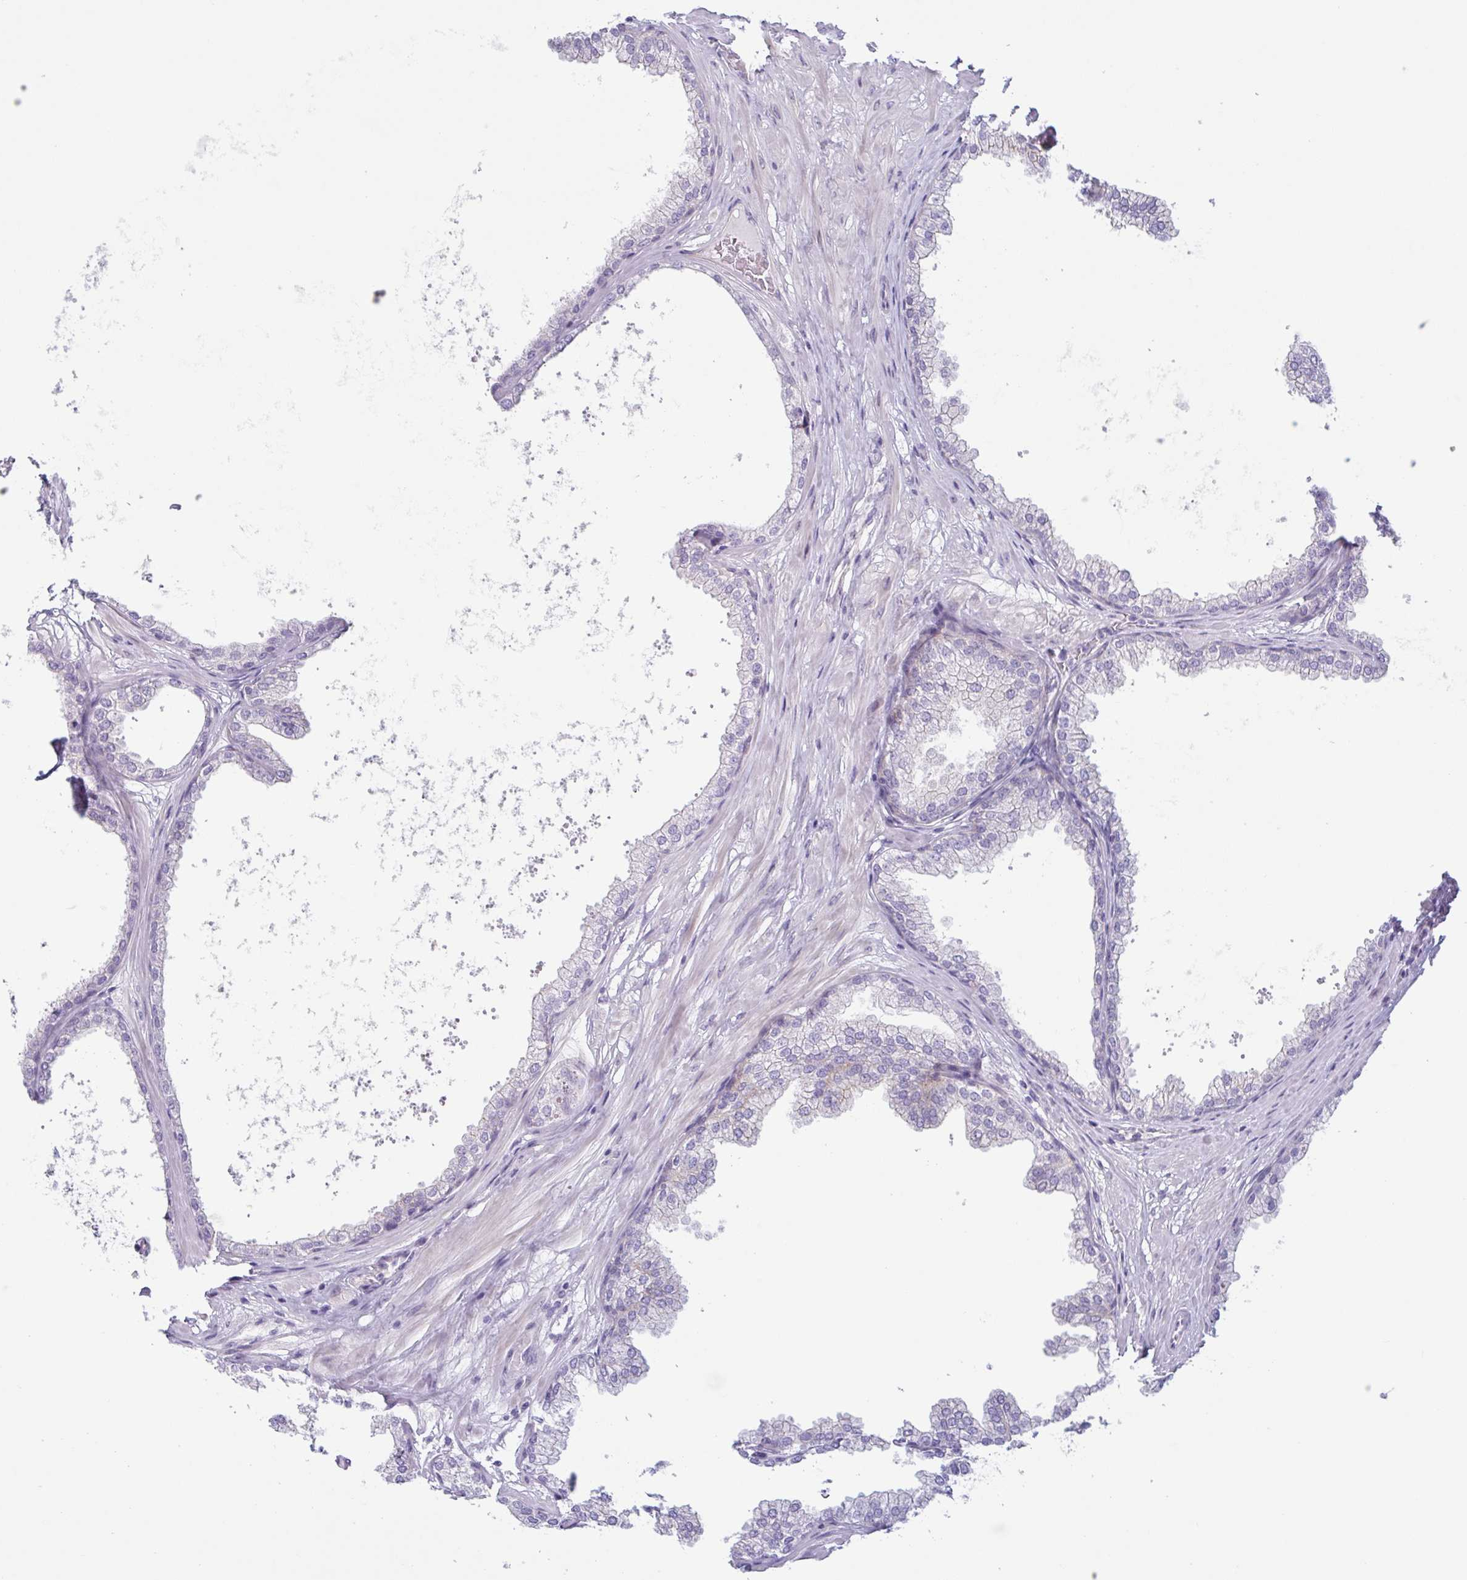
{"staining": {"intensity": "moderate", "quantity": "25%-75%", "location": "cytoplasmic/membranous"}, "tissue": "prostate", "cell_type": "Glandular cells", "image_type": "normal", "snomed": [{"axis": "morphology", "description": "Normal tissue, NOS"}, {"axis": "topography", "description": "Prostate"}], "caption": "Immunohistochemistry (DAB) staining of unremarkable prostate reveals moderate cytoplasmic/membranous protein expression in approximately 25%-75% of glandular cells.", "gene": "MYH10", "patient": {"sex": "male", "age": 37}}